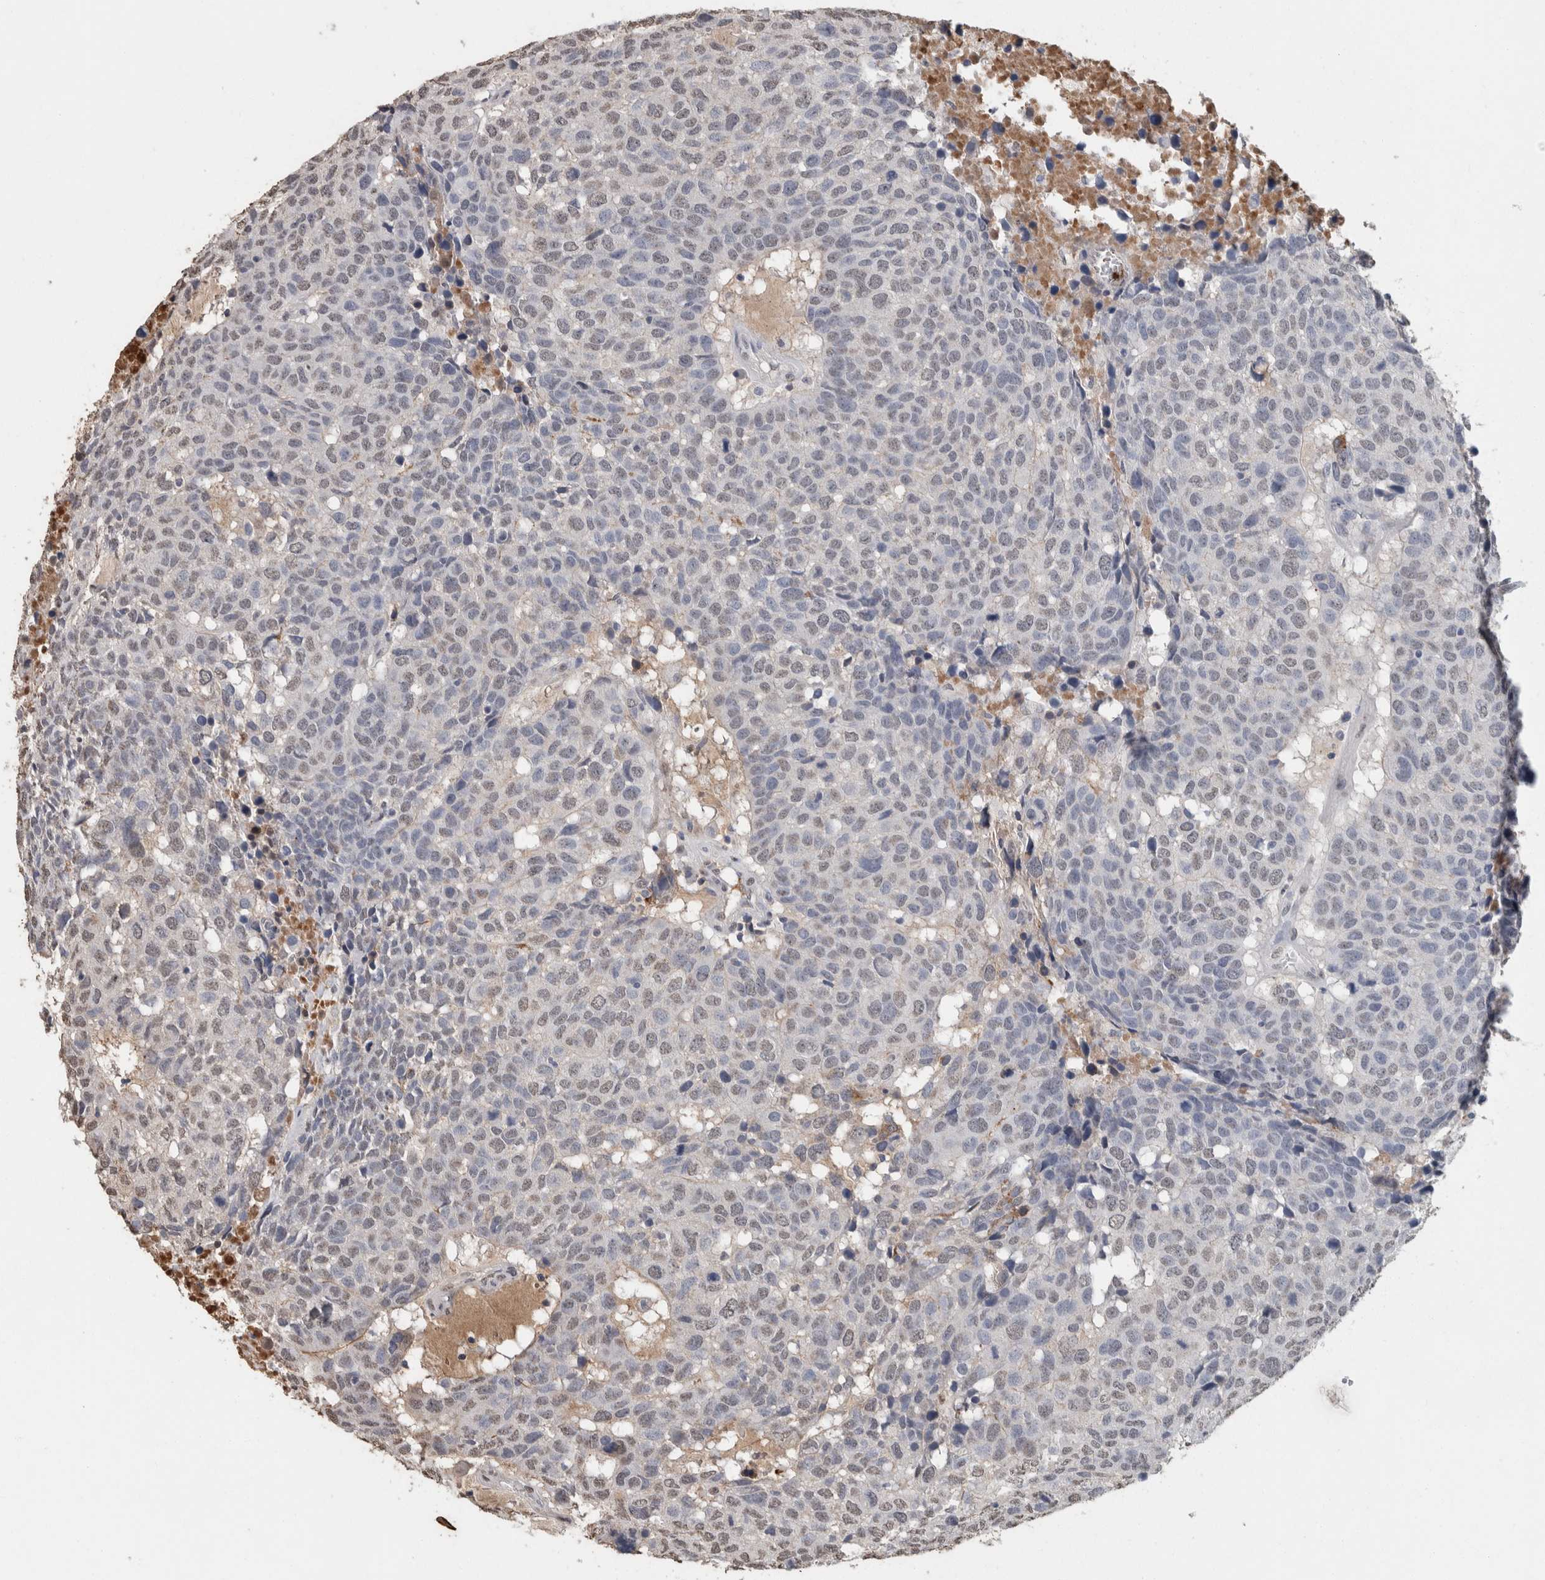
{"staining": {"intensity": "weak", "quantity": "25%-75%", "location": "cytoplasmic/membranous,nuclear"}, "tissue": "head and neck cancer", "cell_type": "Tumor cells", "image_type": "cancer", "snomed": [{"axis": "morphology", "description": "Squamous cell carcinoma, NOS"}, {"axis": "topography", "description": "Head-Neck"}], "caption": "Tumor cells demonstrate low levels of weak cytoplasmic/membranous and nuclear positivity in about 25%-75% of cells in head and neck cancer (squamous cell carcinoma). (IHC, brightfield microscopy, high magnification).", "gene": "LTBP1", "patient": {"sex": "male", "age": 66}}